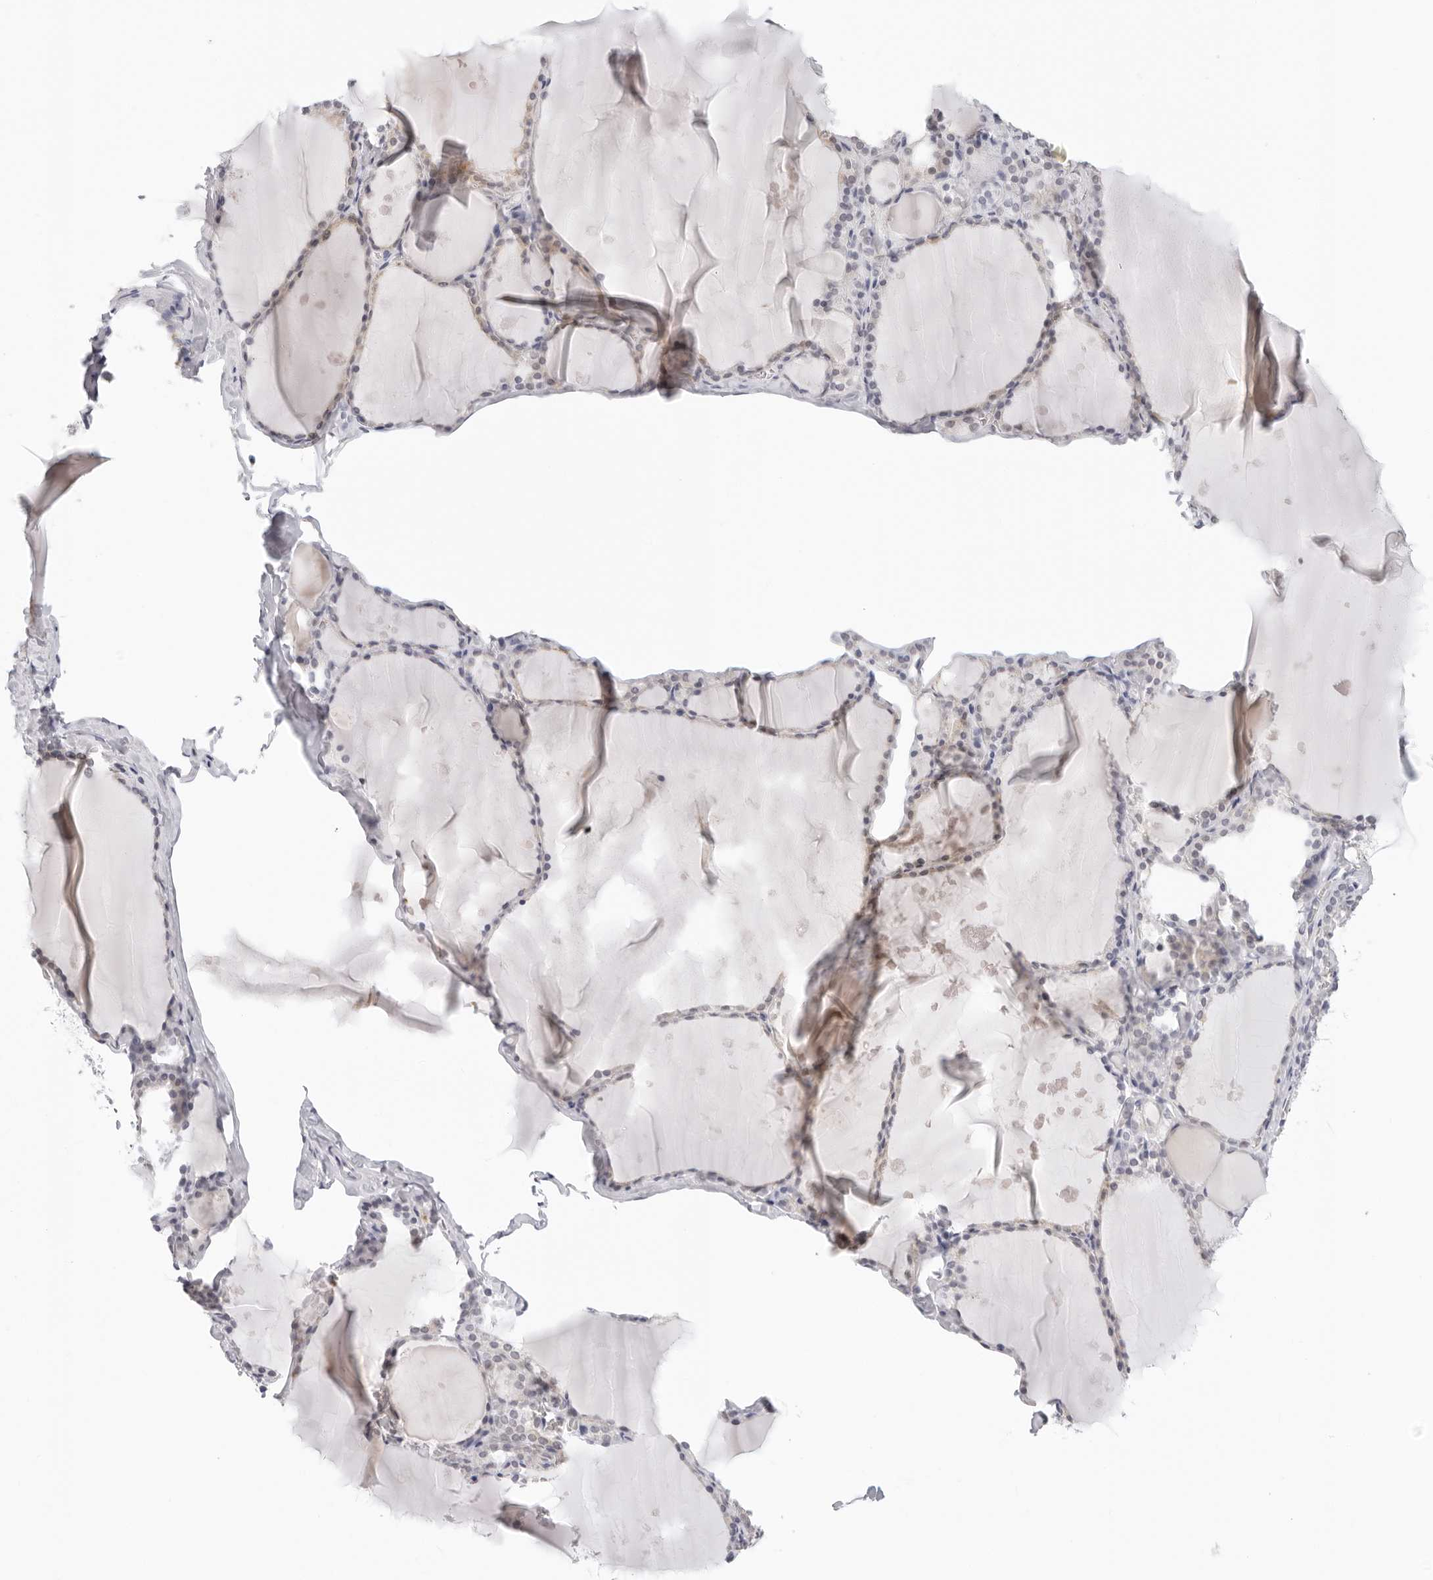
{"staining": {"intensity": "negative", "quantity": "none", "location": "none"}, "tissue": "thyroid gland", "cell_type": "Glandular cells", "image_type": "normal", "snomed": [{"axis": "morphology", "description": "Normal tissue, NOS"}, {"axis": "topography", "description": "Thyroid gland"}], "caption": "IHC micrograph of benign human thyroid gland stained for a protein (brown), which shows no expression in glandular cells. (IHC, brightfield microscopy, high magnification).", "gene": "EDN2", "patient": {"sex": "male", "age": 56}}